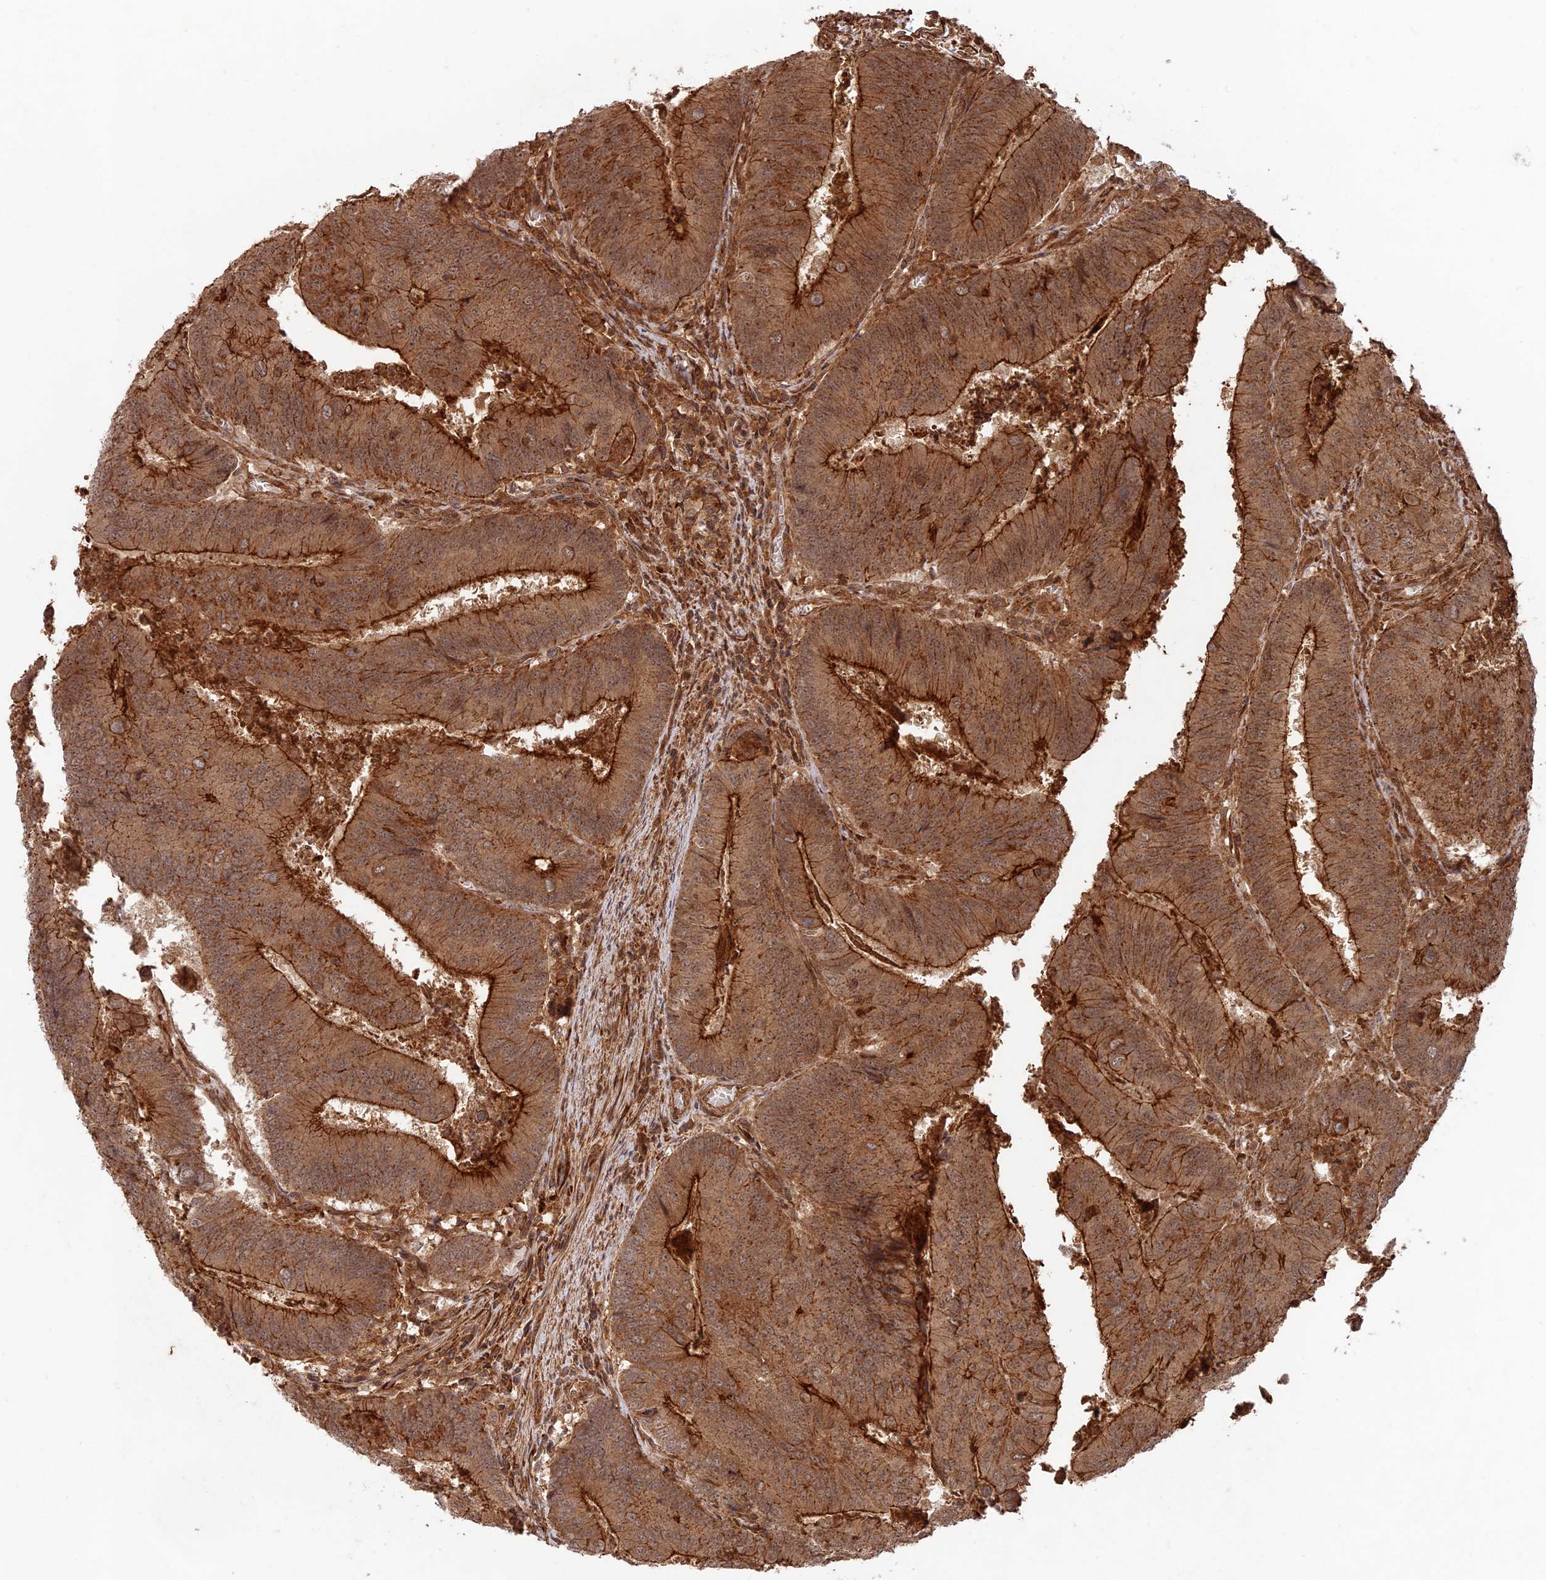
{"staining": {"intensity": "moderate", "quantity": ">75%", "location": "cytoplasmic/membranous"}, "tissue": "colorectal cancer", "cell_type": "Tumor cells", "image_type": "cancer", "snomed": [{"axis": "morphology", "description": "Adenocarcinoma, NOS"}, {"axis": "topography", "description": "Colon"}], "caption": "High-magnification brightfield microscopy of colorectal adenocarcinoma stained with DAB (3,3'-diaminobenzidine) (brown) and counterstained with hematoxylin (blue). tumor cells exhibit moderate cytoplasmic/membranous staining is present in about>75% of cells.", "gene": "CCDC174", "patient": {"sex": "female", "age": 67}}